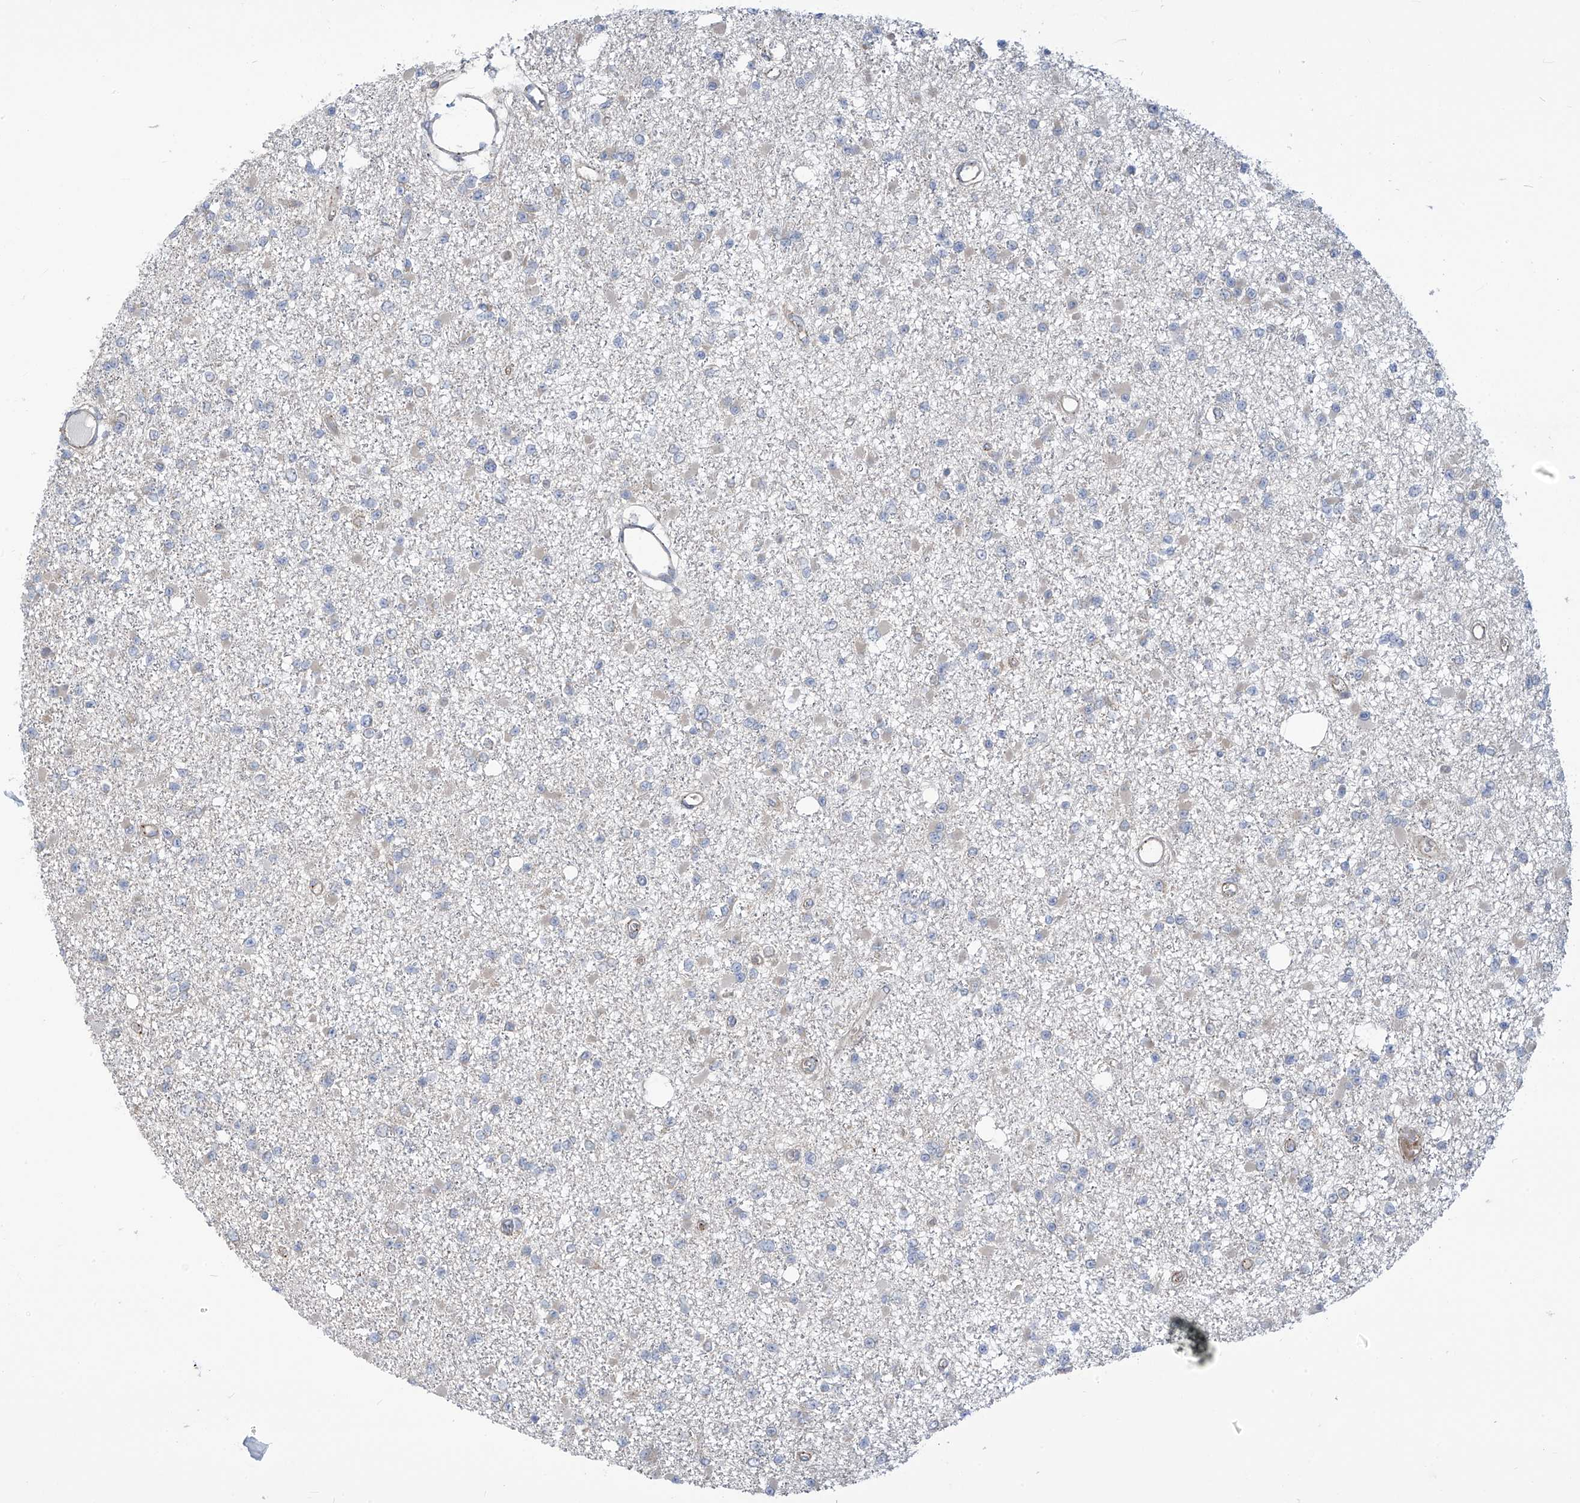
{"staining": {"intensity": "negative", "quantity": "none", "location": "none"}, "tissue": "glioma", "cell_type": "Tumor cells", "image_type": "cancer", "snomed": [{"axis": "morphology", "description": "Glioma, malignant, Low grade"}, {"axis": "topography", "description": "Brain"}], "caption": "A high-resolution histopathology image shows IHC staining of glioma, which demonstrates no significant expression in tumor cells.", "gene": "ADAT2", "patient": {"sex": "female", "age": 22}}